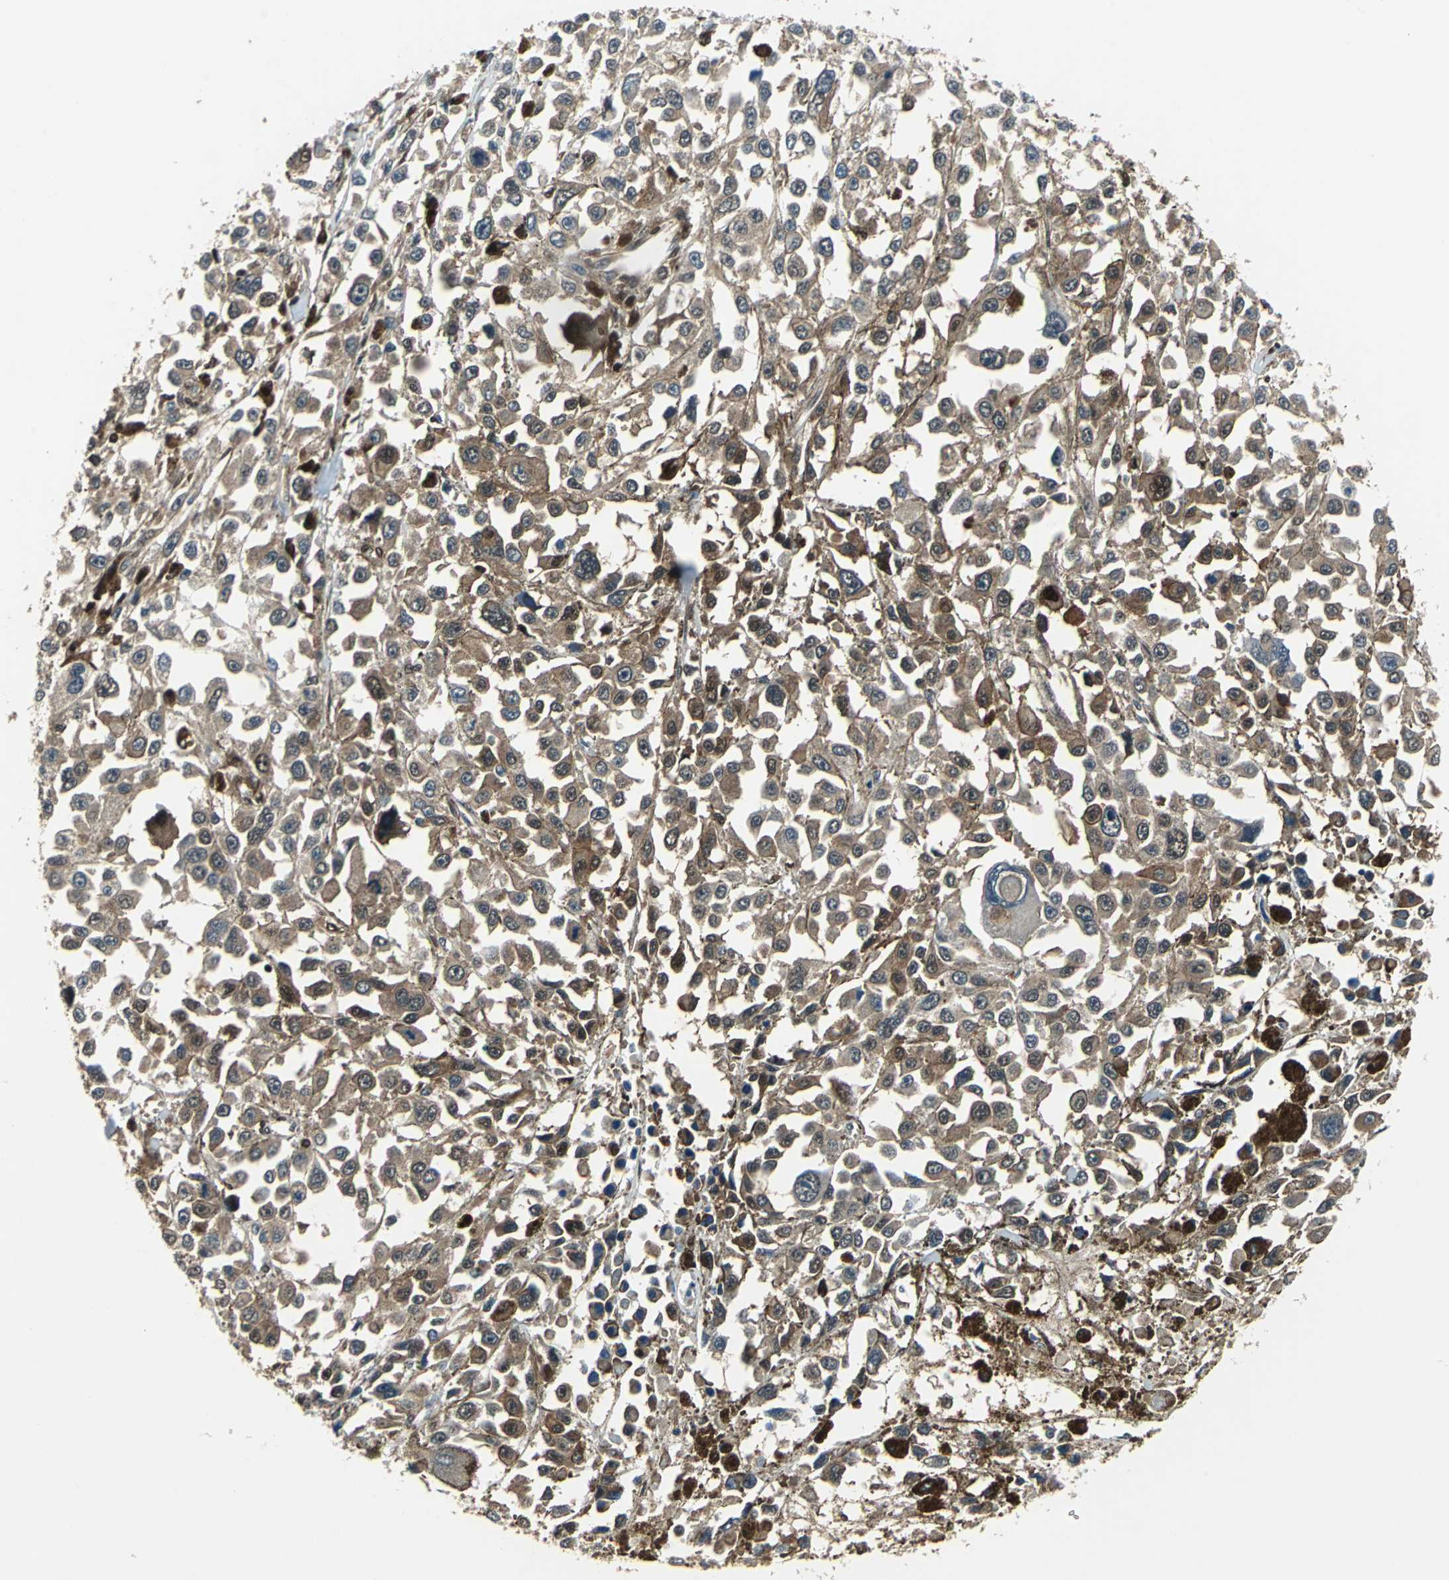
{"staining": {"intensity": "strong", "quantity": ">75%", "location": "cytoplasmic/membranous,nuclear"}, "tissue": "melanoma", "cell_type": "Tumor cells", "image_type": "cancer", "snomed": [{"axis": "morphology", "description": "Malignant melanoma, Metastatic site"}, {"axis": "topography", "description": "Lymph node"}], "caption": "Protein expression analysis of malignant melanoma (metastatic site) exhibits strong cytoplasmic/membranous and nuclear expression in approximately >75% of tumor cells. (IHC, brightfield microscopy, high magnification).", "gene": "PSME1", "patient": {"sex": "male", "age": 59}}